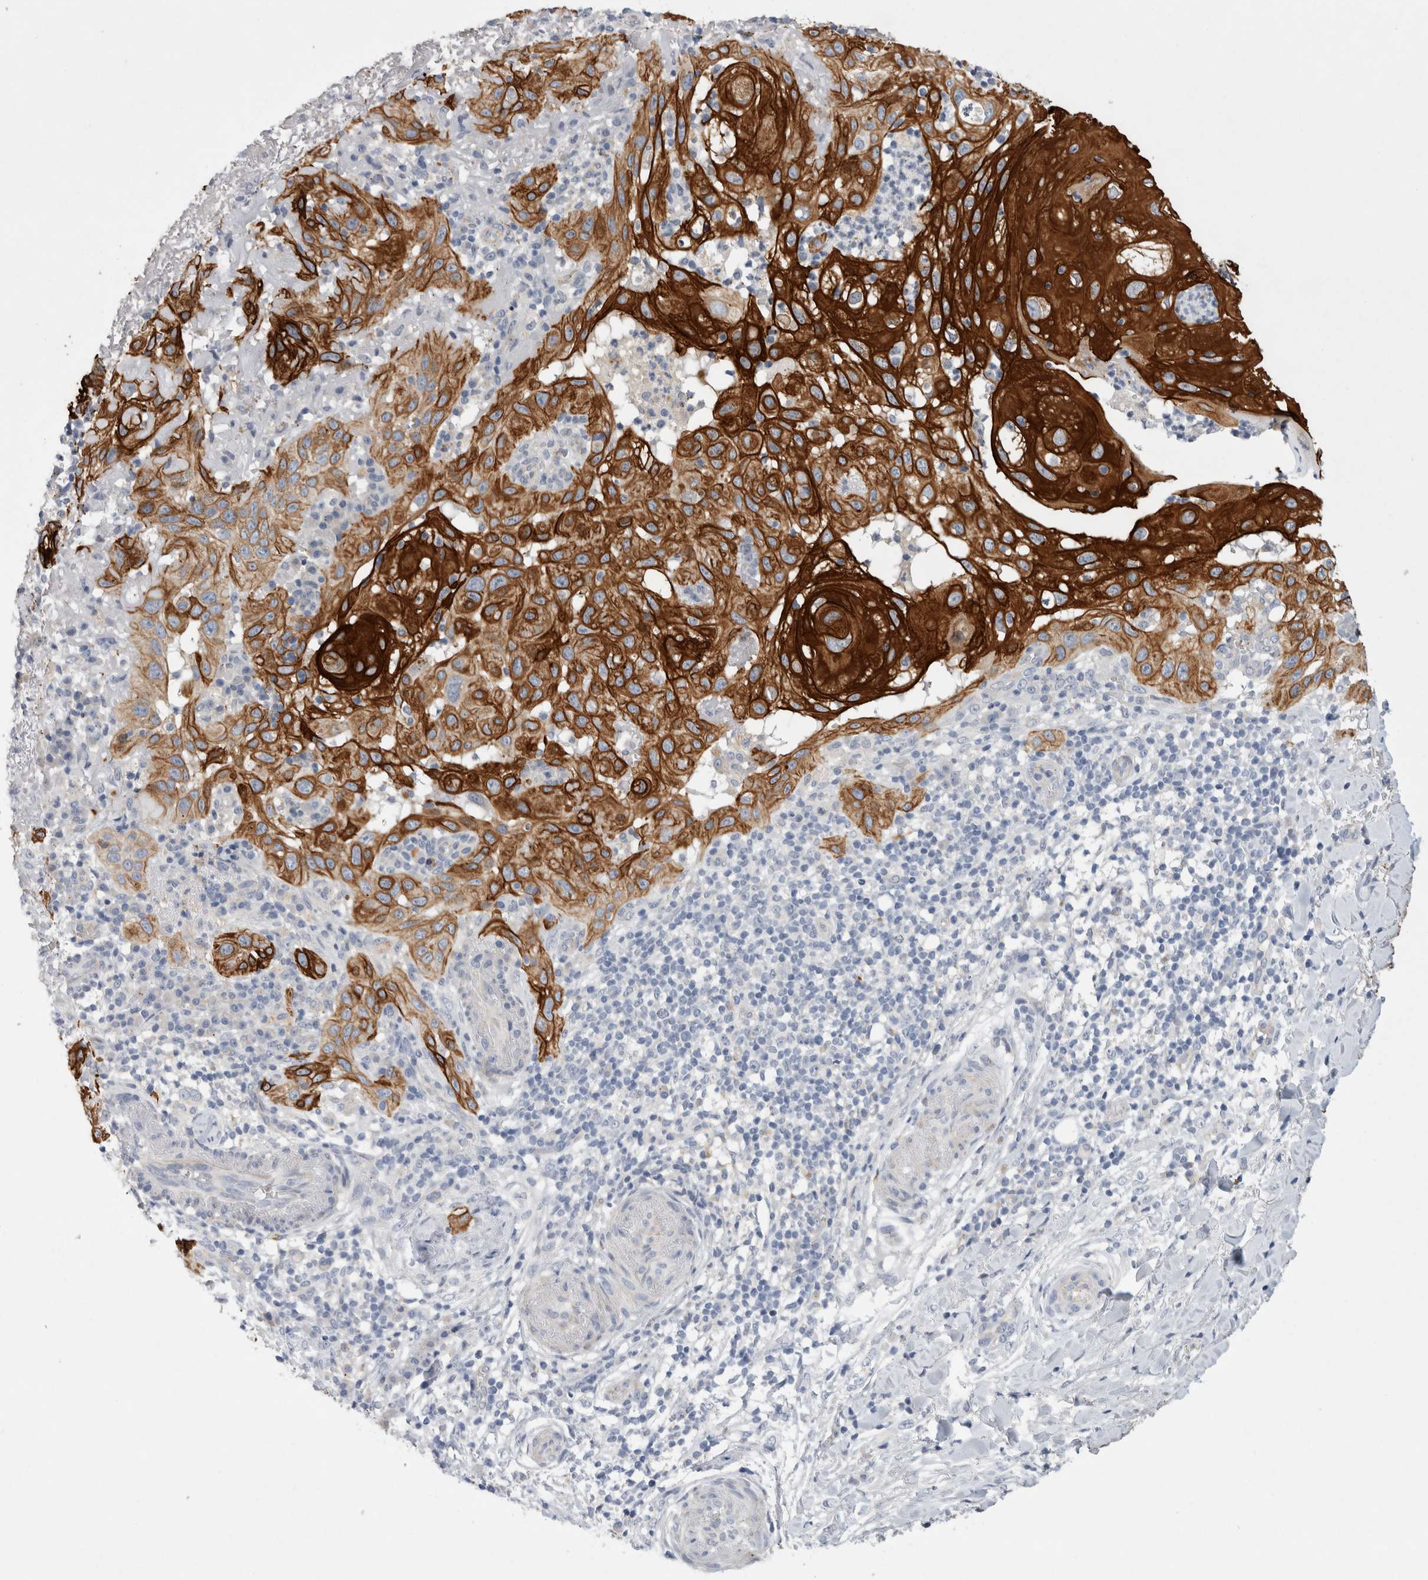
{"staining": {"intensity": "strong", "quantity": ">75%", "location": "cytoplasmic/membranous"}, "tissue": "skin cancer", "cell_type": "Tumor cells", "image_type": "cancer", "snomed": [{"axis": "morphology", "description": "Normal tissue, NOS"}, {"axis": "morphology", "description": "Squamous cell carcinoma, NOS"}, {"axis": "topography", "description": "Skin"}], "caption": "Immunohistochemistry (IHC) histopathology image of skin cancer stained for a protein (brown), which displays high levels of strong cytoplasmic/membranous positivity in approximately >75% of tumor cells.", "gene": "GAA", "patient": {"sex": "female", "age": 96}}